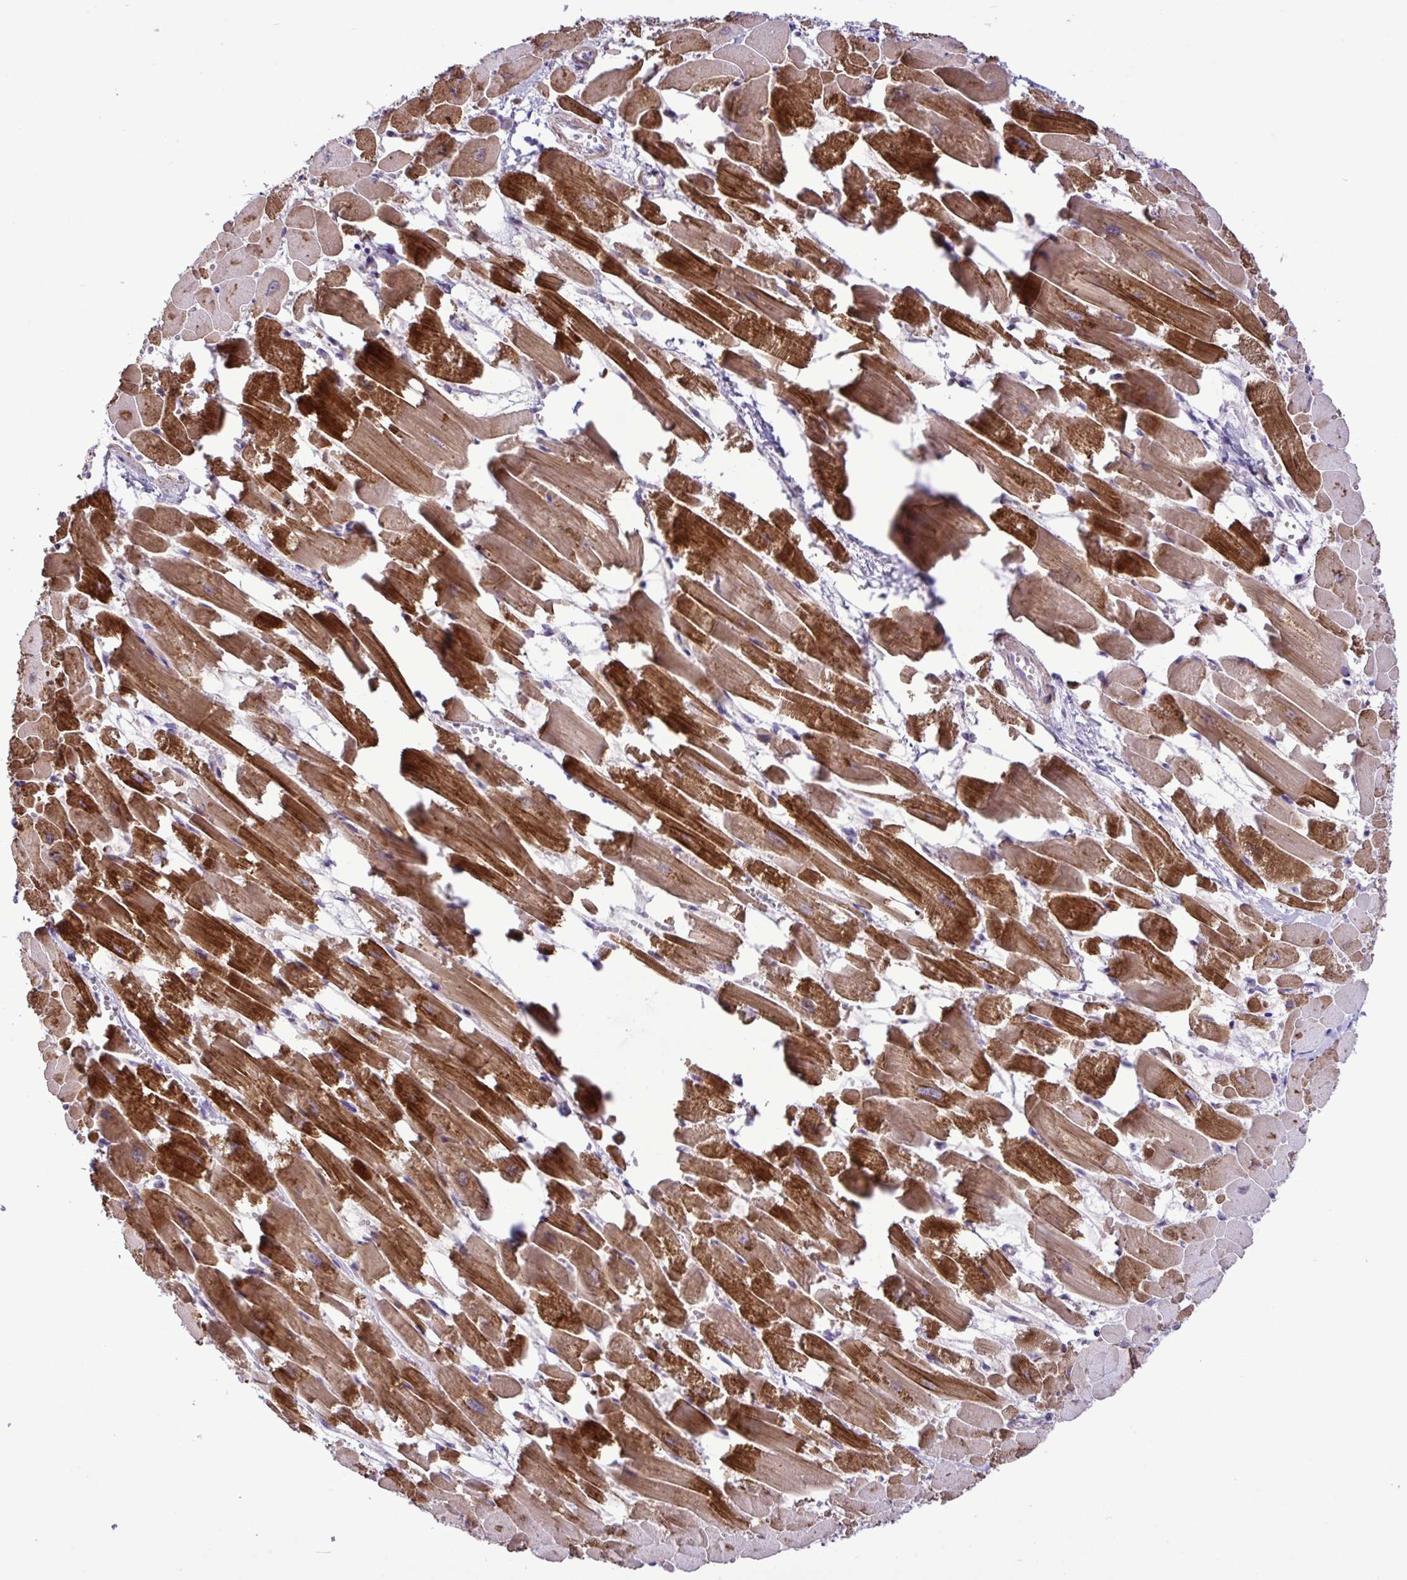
{"staining": {"intensity": "strong", "quantity": ">75%", "location": "cytoplasmic/membranous"}, "tissue": "heart muscle", "cell_type": "Cardiomyocytes", "image_type": "normal", "snomed": [{"axis": "morphology", "description": "Normal tissue, NOS"}, {"axis": "topography", "description": "Heart"}], "caption": "A high amount of strong cytoplasmic/membranous expression is seen in about >75% of cardiomyocytes in normal heart muscle.", "gene": "SYNPO2L", "patient": {"sex": "female", "age": 52}}